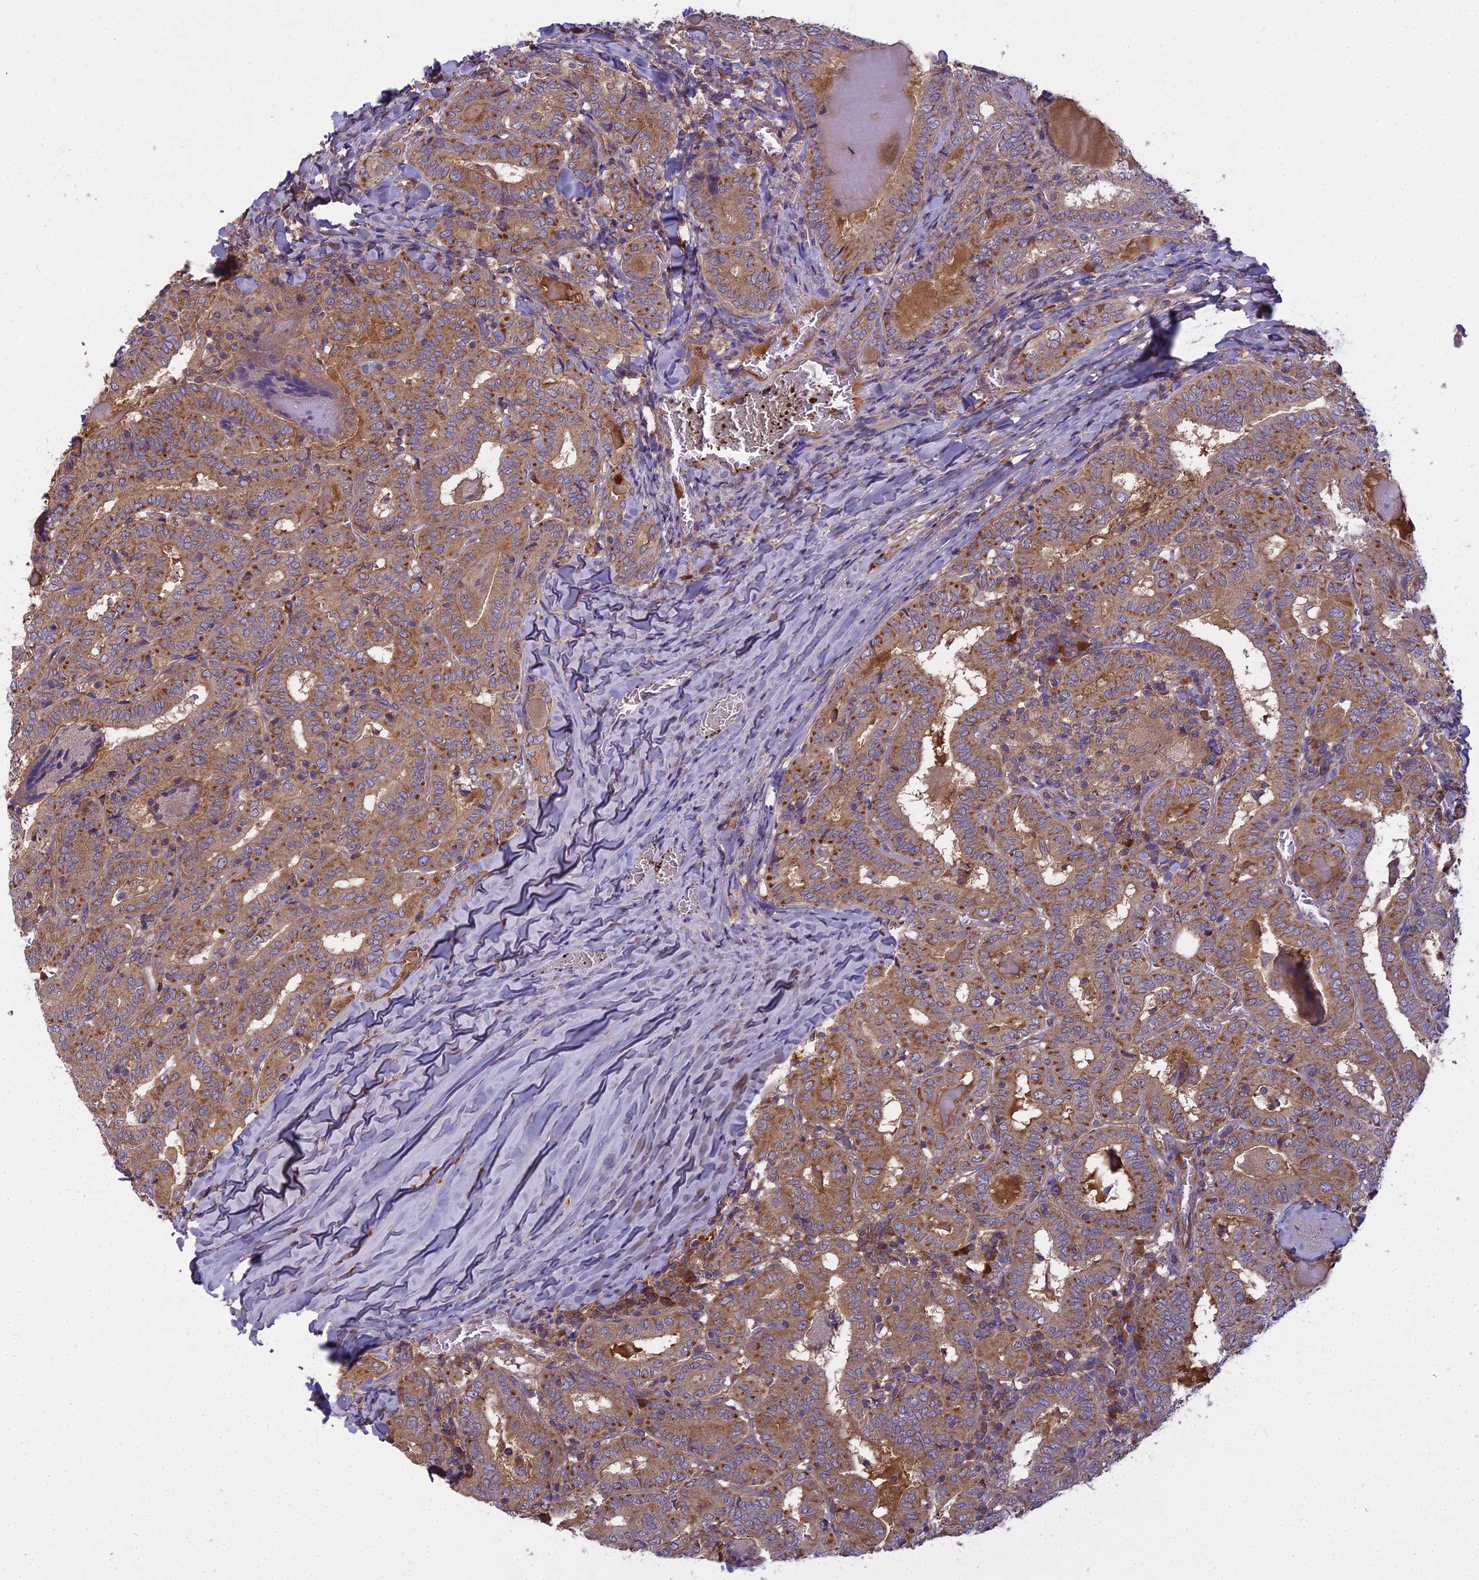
{"staining": {"intensity": "moderate", "quantity": ">75%", "location": "cytoplasmic/membranous"}, "tissue": "thyroid cancer", "cell_type": "Tumor cells", "image_type": "cancer", "snomed": [{"axis": "morphology", "description": "Papillary adenocarcinoma, NOS"}, {"axis": "topography", "description": "Thyroid gland"}], "caption": "High-power microscopy captured an IHC micrograph of thyroid cancer (papillary adenocarcinoma), revealing moderate cytoplasmic/membranous positivity in about >75% of tumor cells.", "gene": "CCDC167", "patient": {"sex": "female", "age": 72}}